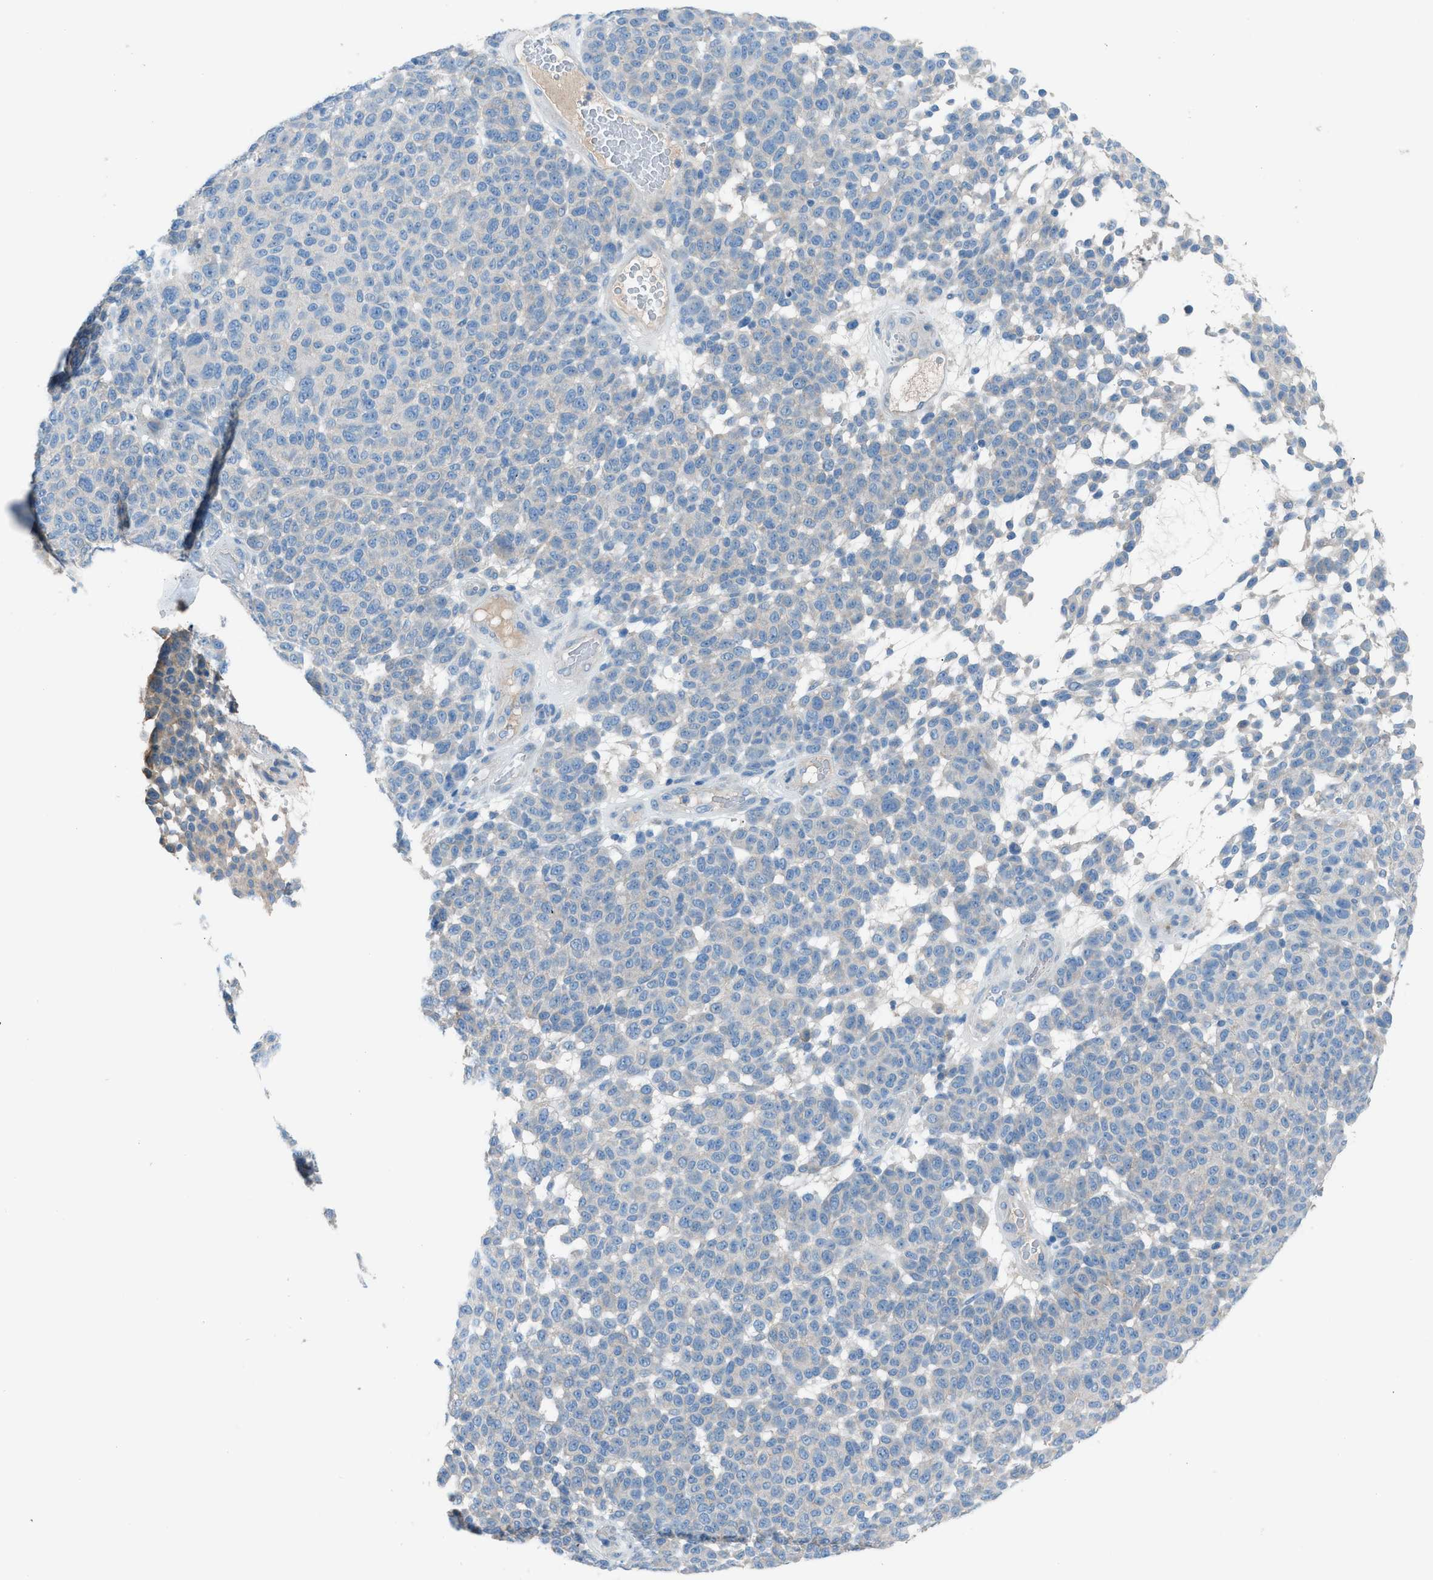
{"staining": {"intensity": "negative", "quantity": "none", "location": "none"}, "tissue": "melanoma", "cell_type": "Tumor cells", "image_type": "cancer", "snomed": [{"axis": "morphology", "description": "Malignant melanoma, NOS"}, {"axis": "topography", "description": "Skin"}], "caption": "Tumor cells show no significant protein expression in melanoma.", "gene": "C5AR2", "patient": {"sex": "male", "age": 59}}